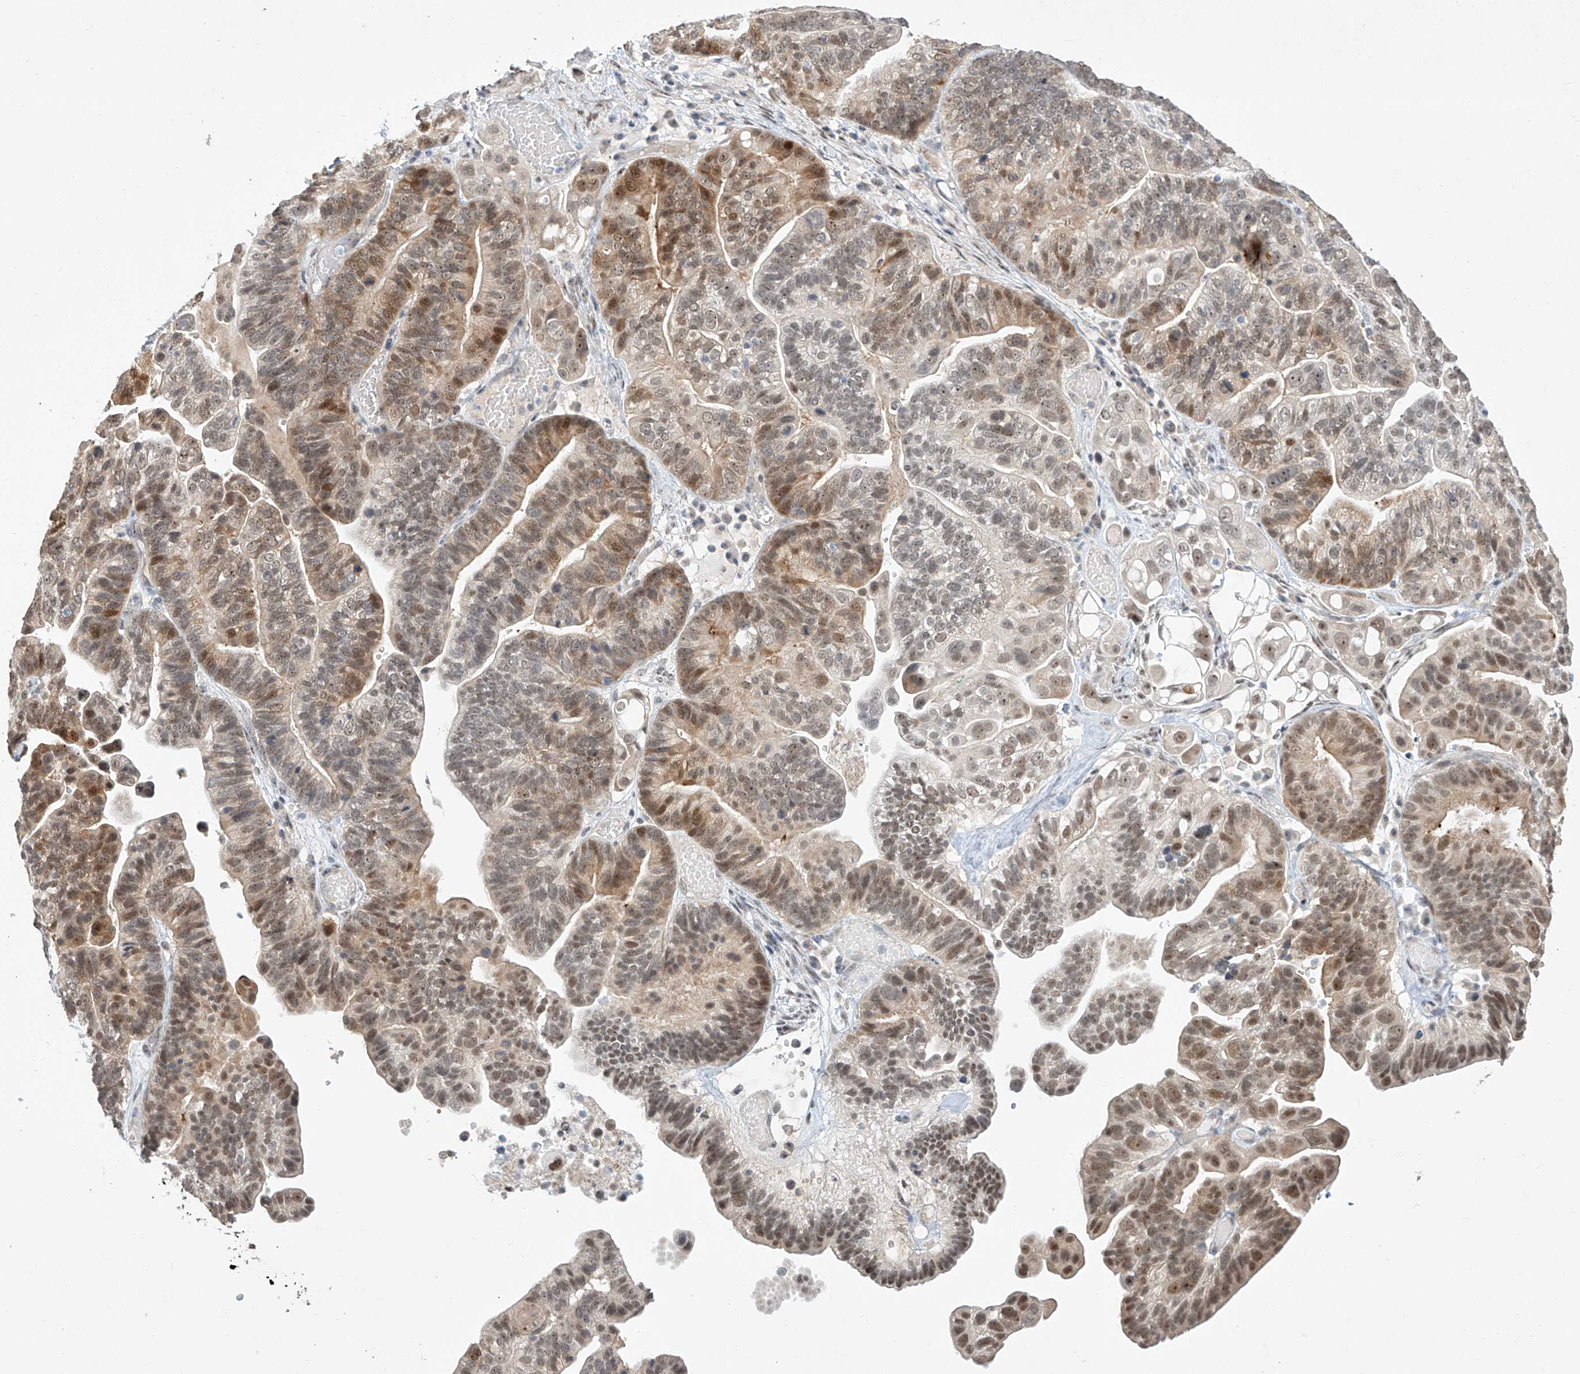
{"staining": {"intensity": "moderate", "quantity": "25%-75%", "location": "cytoplasmic/membranous,nuclear"}, "tissue": "ovarian cancer", "cell_type": "Tumor cells", "image_type": "cancer", "snomed": [{"axis": "morphology", "description": "Cystadenocarcinoma, serous, NOS"}, {"axis": "topography", "description": "Ovary"}], "caption": "Human ovarian cancer (serous cystadenocarcinoma) stained with a protein marker reveals moderate staining in tumor cells.", "gene": "TASP1", "patient": {"sex": "female", "age": 56}}